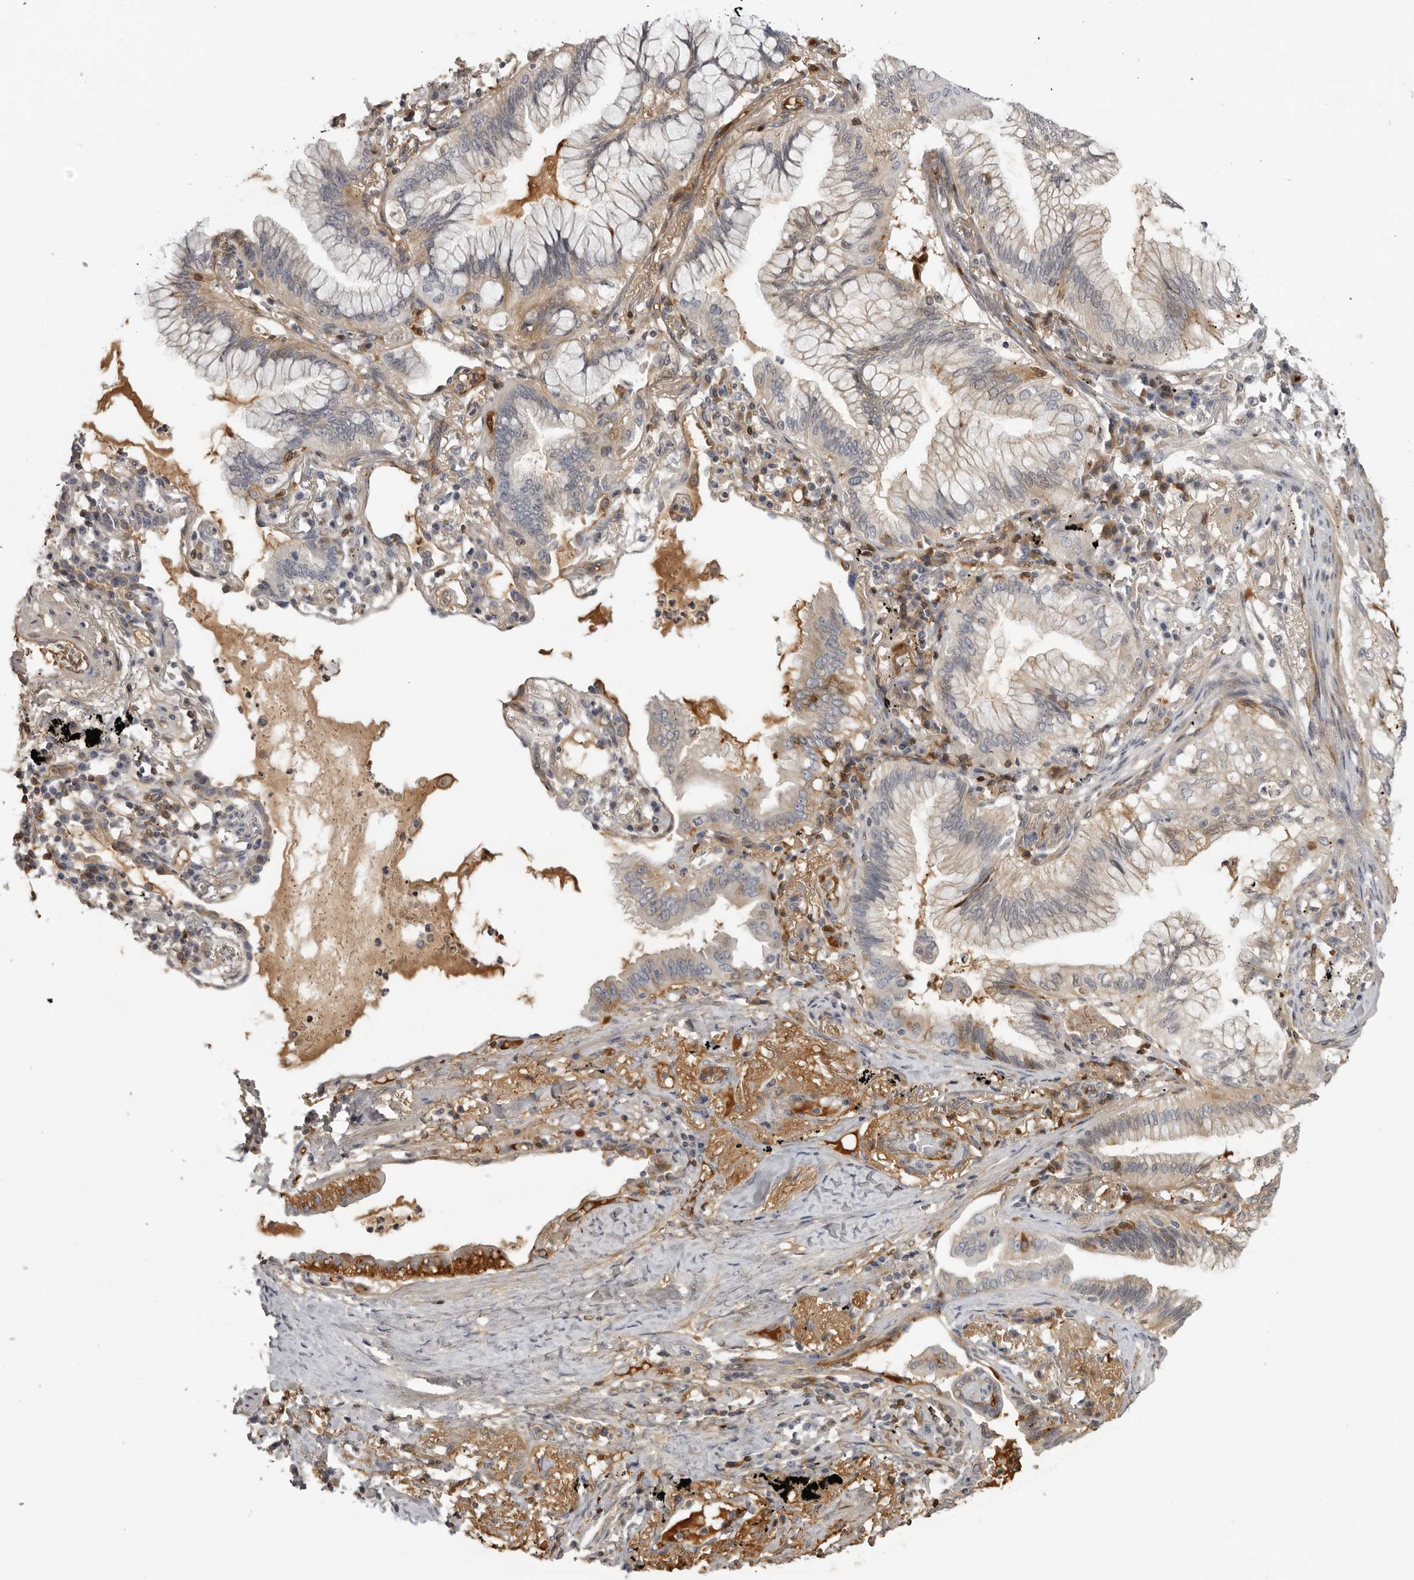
{"staining": {"intensity": "moderate", "quantity": "<25%", "location": "cytoplasmic/membranous"}, "tissue": "lung cancer", "cell_type": "Tumor cells", "image_type": "cancer", "snomed": [{"axis": "morphology", "description": "Adenocarcinoma, NOS"}, {"axis": "topography", "description": "Lung"}], "caption": "IHC (DAB (3,3'-diaminobenzidine)) staining of lung cancer shows moderate cytoplasmic/membranous protein staining in about <25% of tumor cells. The protein is stained brown, and the nuclei are stained in blue (DAB (3,3'-diaminobenzidine) IHC with brightfield microscopy, high magnification).", "gene": "PLEKHF2", "patient": {"sex": "female", "age": 70}}